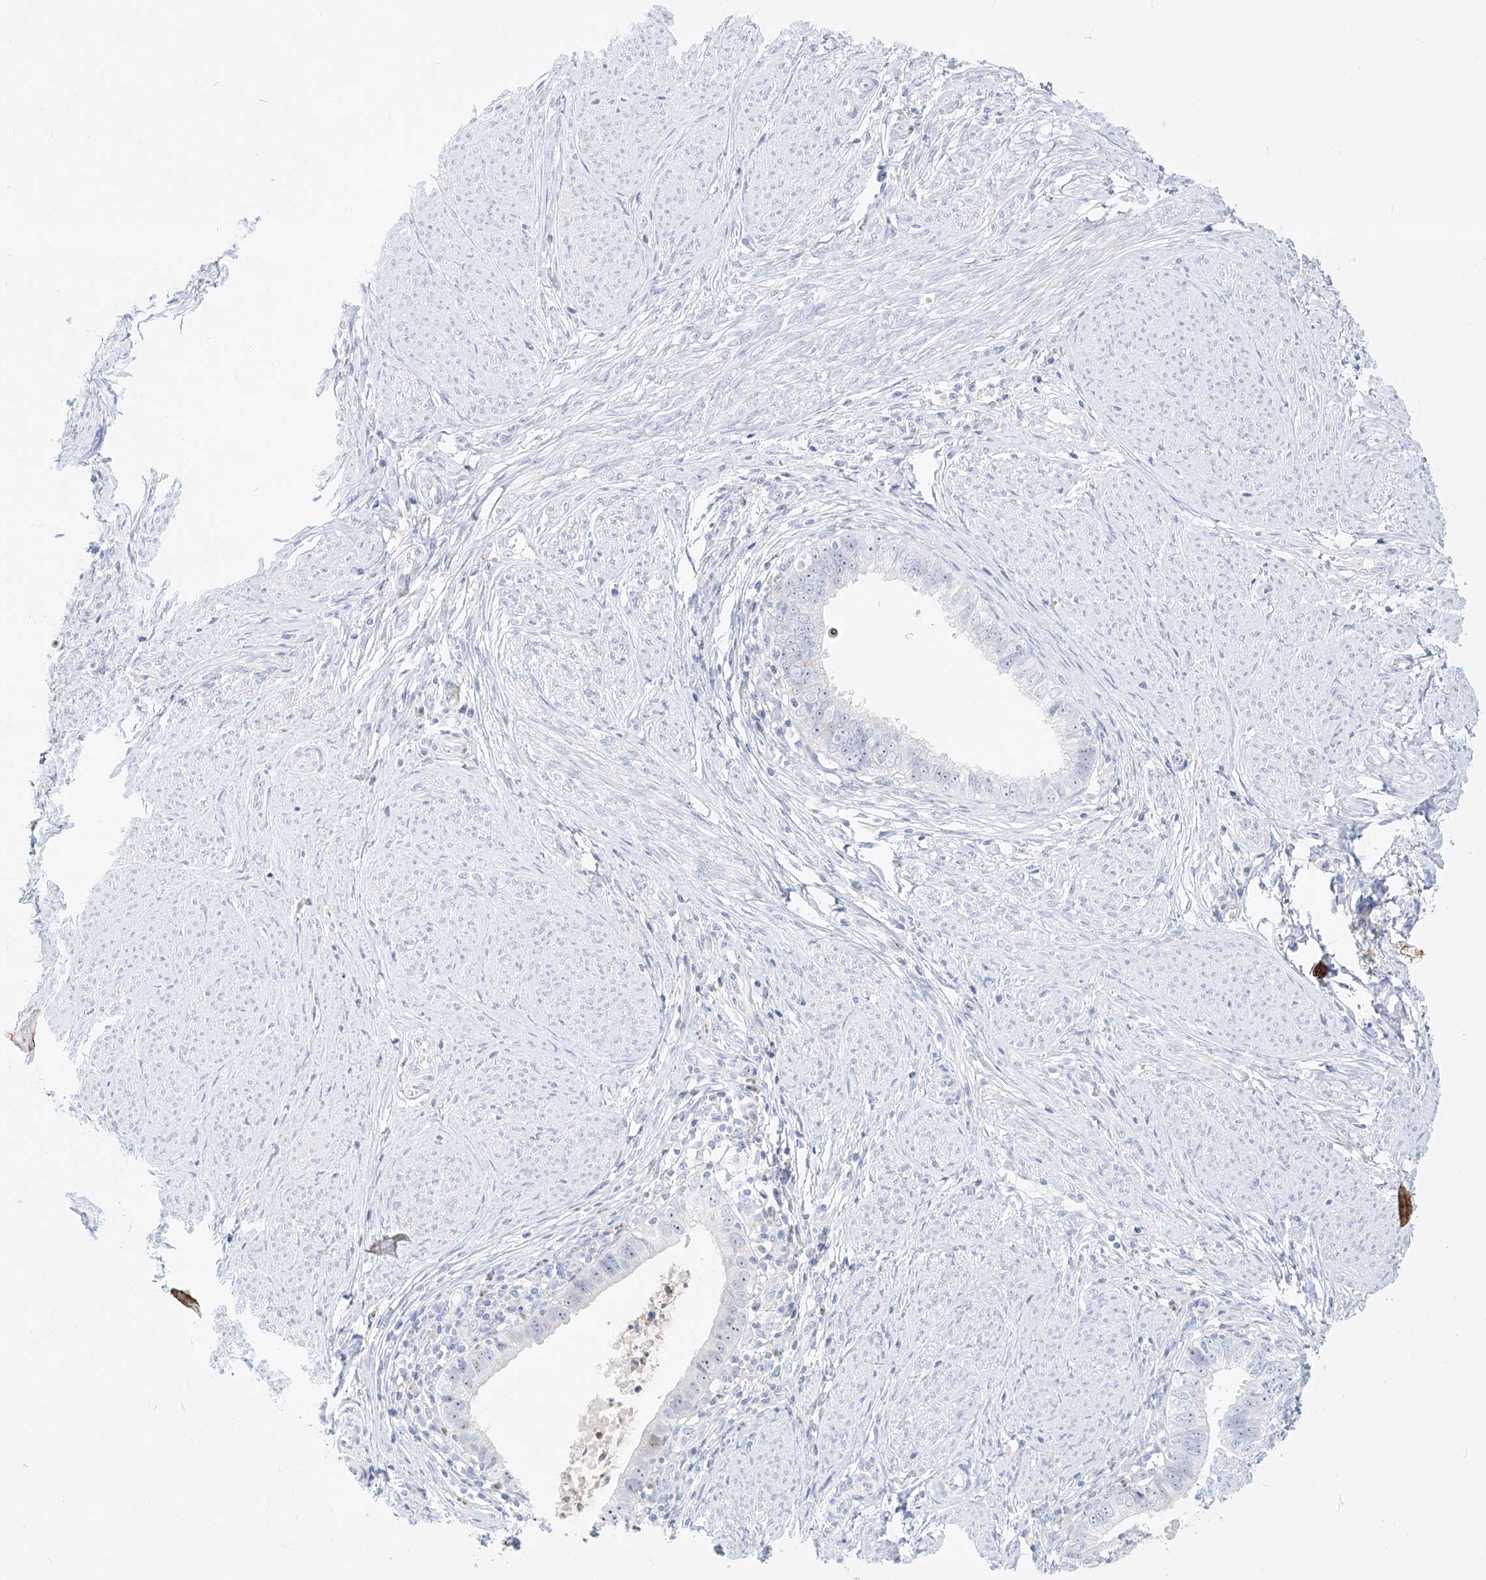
{"staining": {"intensity": "weak", "quantity": "<25%", "location": "nuclear"}, "tissue": "cervical cancer", "cell_type": "Tumor cells", "image_type": "cancer", "snomed": [{"axis": "morphology", "description": "Adenocarcinoma, NOS"}, {"axis": "topography", "description": "Cervix"}], "caption": "High power microscopy photomicrograph of an IHC micrograph of cervical cancer (adenocarcinoma), revealing no significant staining in tumor cells.", "gene": "SNU13", "patient": {"sex": "female", "age": 36}}